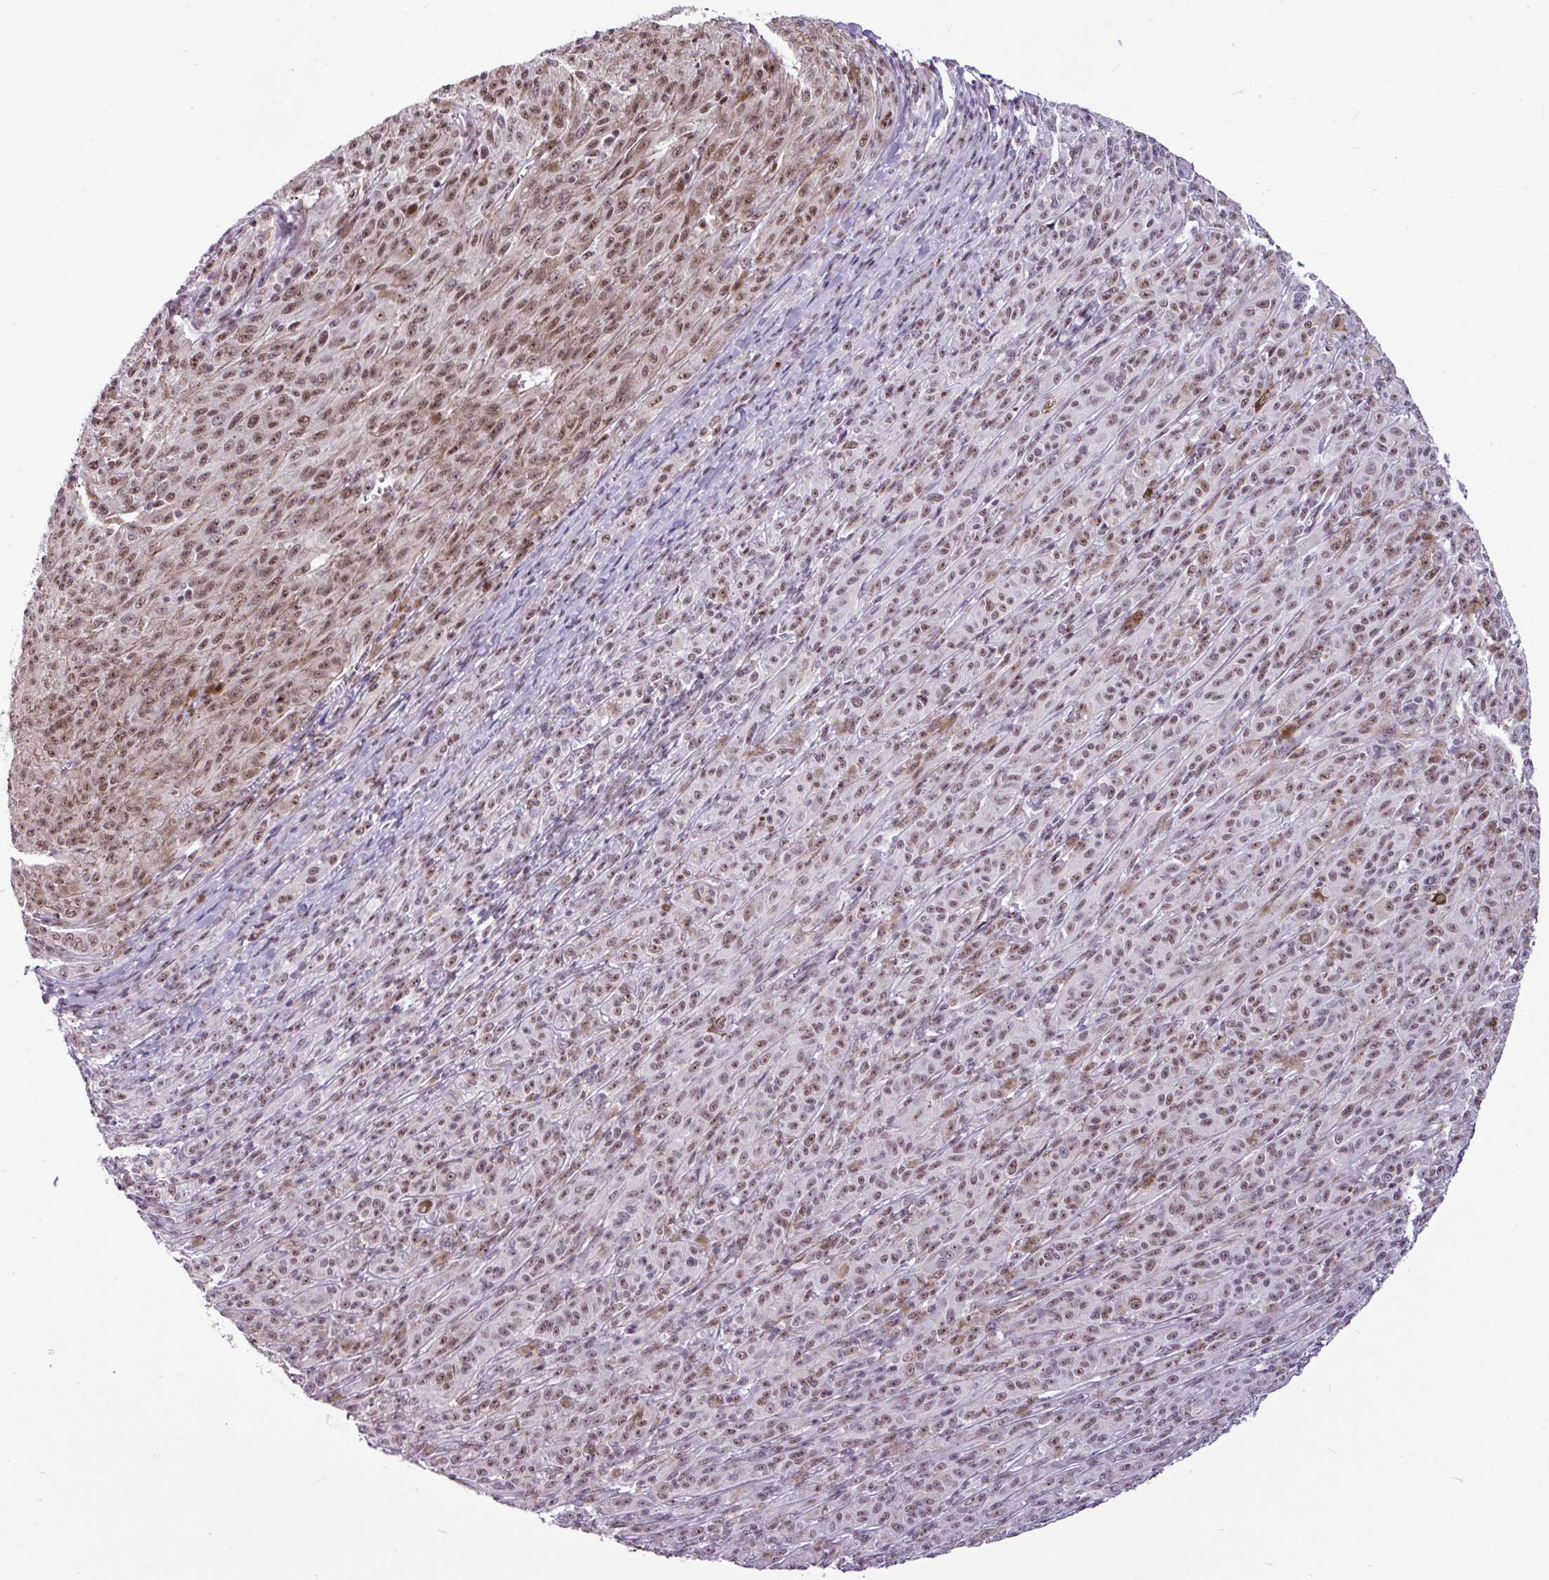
{"staining": {"intensity": "moderate", "quantity": ">75%", "location": "nuclear"}, "tissue": "melanoma", "cell_type": "Tumor cells", "image_type": "cancer", "snomed": [{"axis": "morphology", "description": "Malignant melanoma, NOS"}, {"axis": "topography", "description": "Skin"}], "caption": "This histopathology image exhibits immunohistochemistry staining of melanoma, with medium moderate nuclear positivity in approximately >75% of tumor cells.", "gene": "UTP18", "patient": {"sex": "female", "age": 52}}